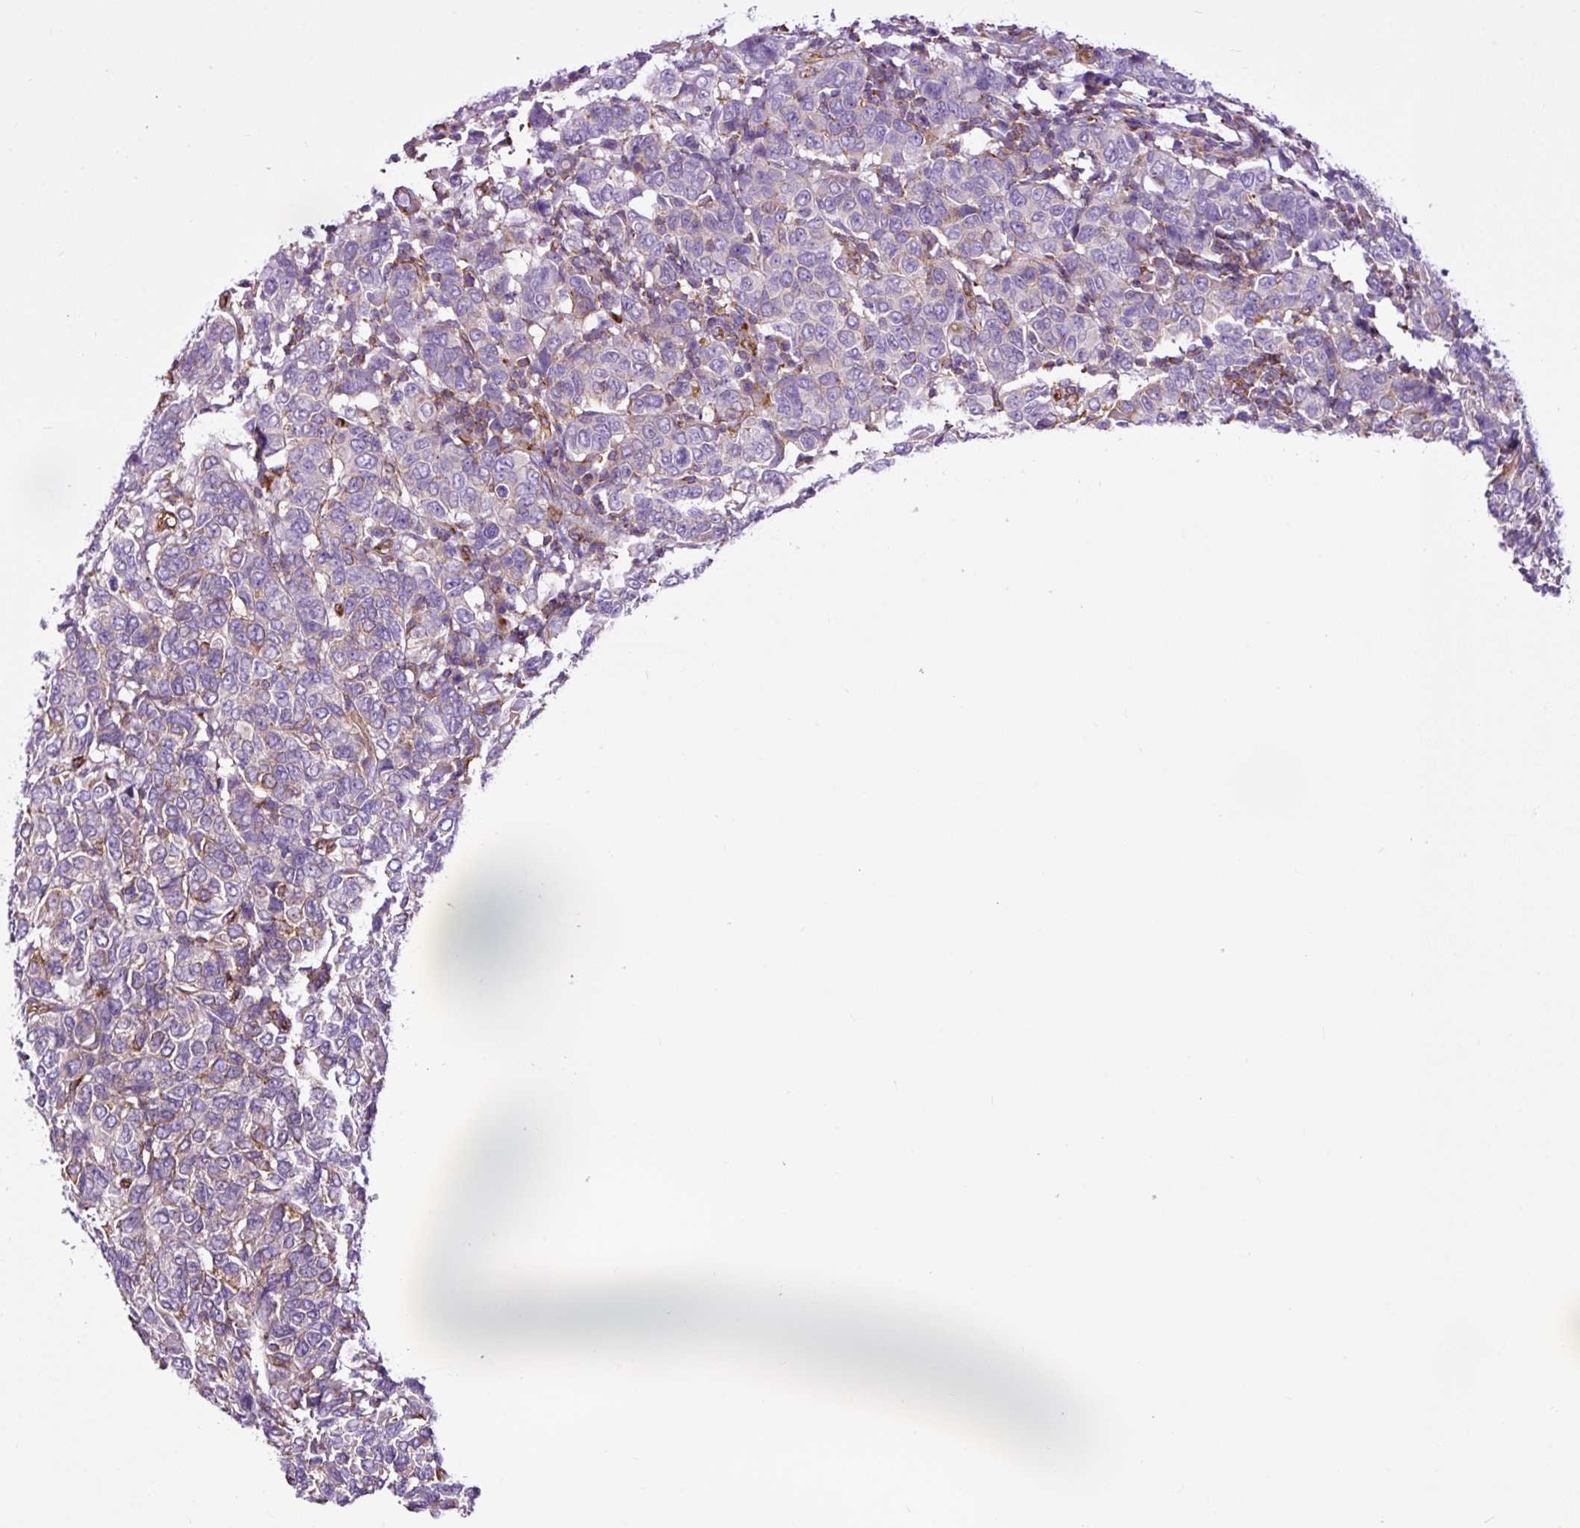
{"staining": {"intensity": "negative", "quantity": "none", "location": "none"}, "tissue": "breast cancer", "cell_type": "Tumor cells", "image_type": "cancer", "snomed": [{"axis": "morphology", "description": "Duct carcinoma"}, {"axis": "topography", "description": "Breast"}], "caption": "An image of human infiltrating ductal carcinoma (breast) is negative for staining in tumor cells. The staining was performed using DAB (3,3'-diaminobenzidine) to visualize the protein expression in brown, while the nuclei were stained in blue with hematoxylin (Magnification: 20x).", "gene": "EME2", "patient": {"sex": "female", "age": 55}}